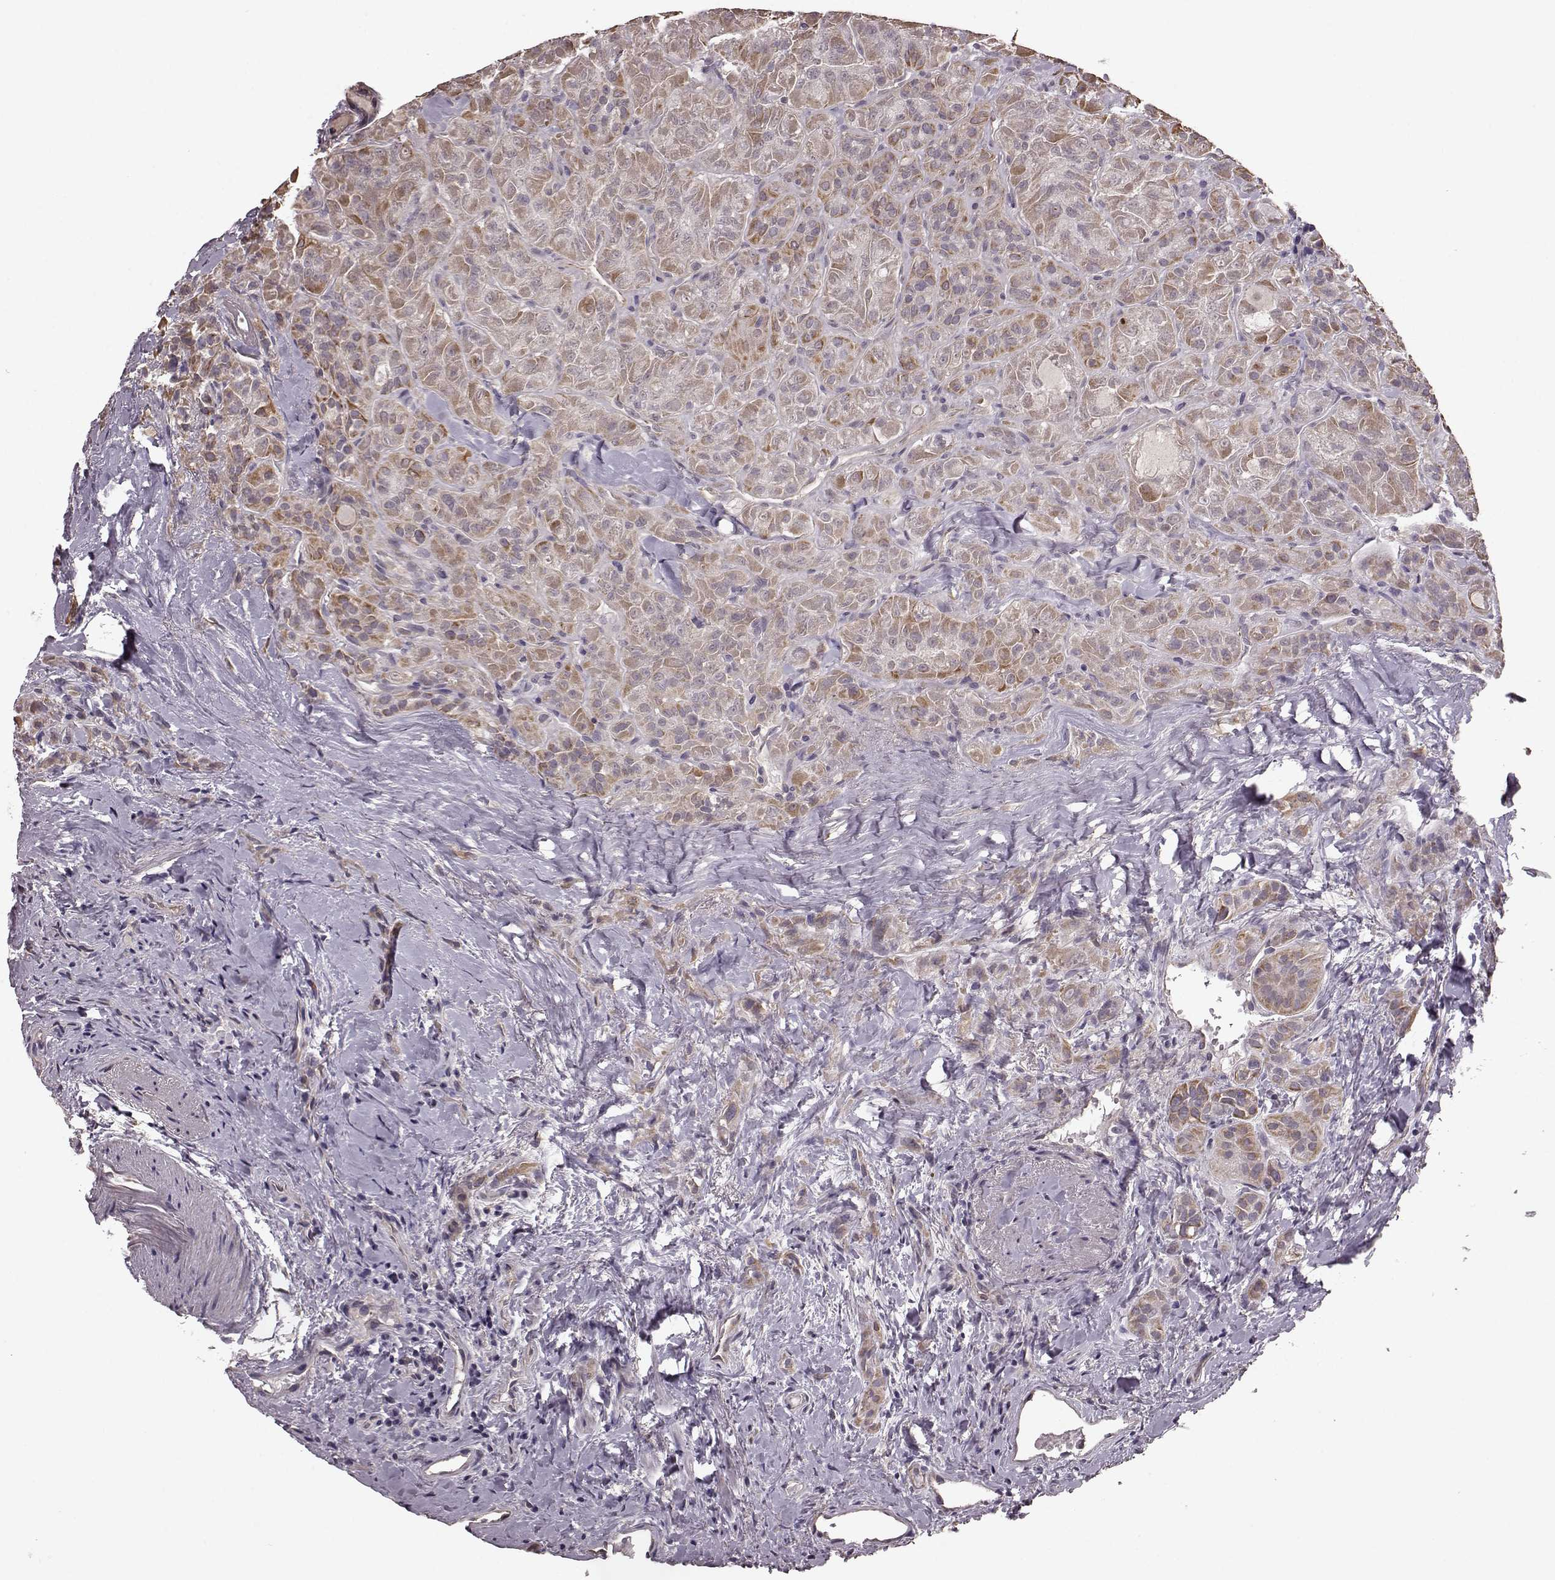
{"staining": {"intensity": "moderate", "quantity": ">75%", "location": "cytoplasmic/membranous"}, "tissue": "thyroid cancer", "cell_type": "Tumor cells", "image_type": "cancer", "snomed": [{"axis": "morphology", "description": "Papillary adenocarcinoma, NOS"}, {"axis": "topography", "description": "Thyroid gland"}], "caption": "High-magnification brightfield microscopy of thyroid papillary adenocarcinoma stained with DAB (brown) and counterstained with hematoxylin (blue). tumor cells exhibit moderate cytoplasmic/membranous staining is seen in about>75% of cells.", "gene": "NTF3", "patient": {"sex": "female", "age": 45}}